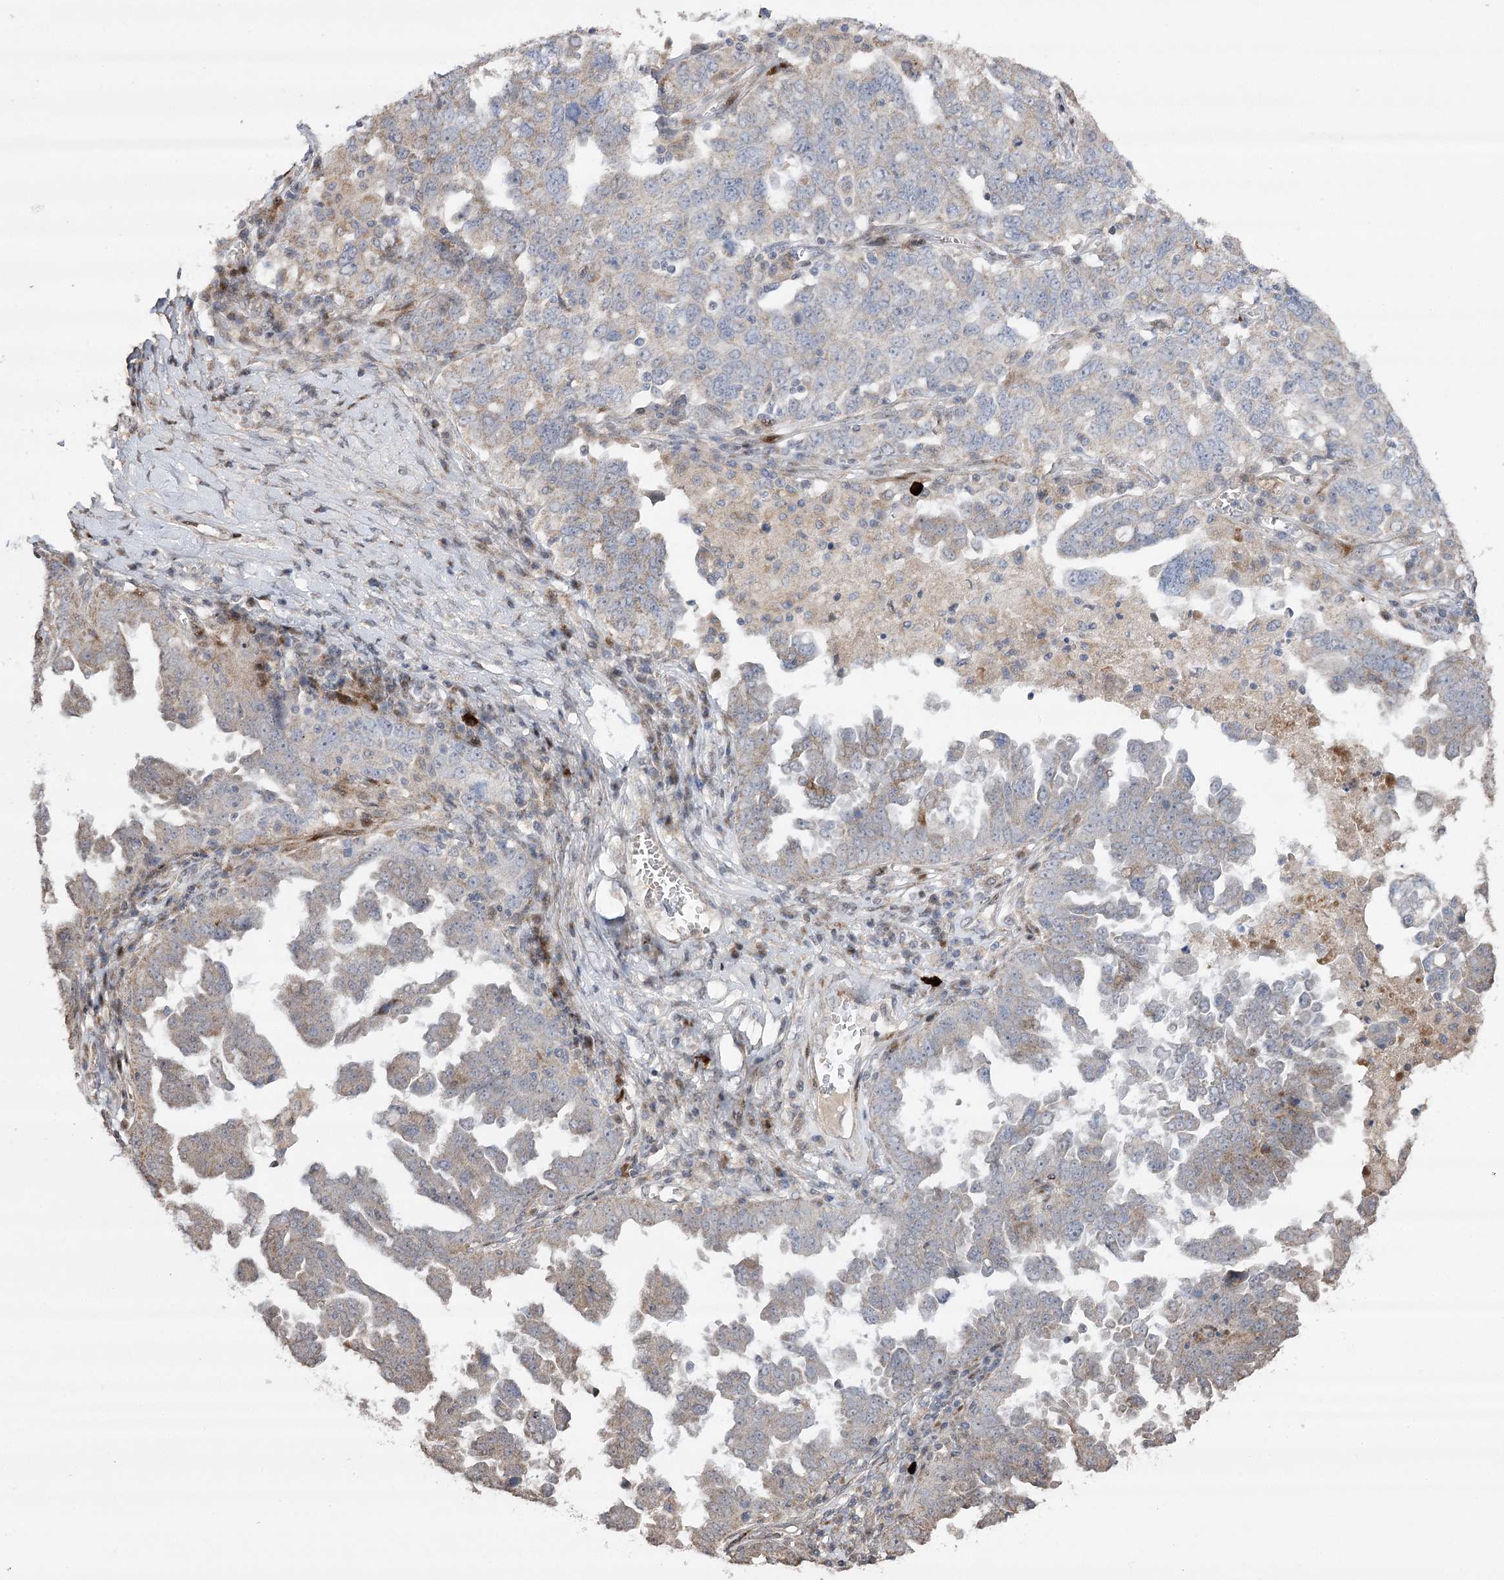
{"staining": {"intensity": "weak", "quantity": "<25%", "location": "cytoplasmic/membranous"}, "tissue": "ovarian cancer", "cell_type": "Tumor cells", "image_type": "cancer", "snomed": [{"axis": "morphology", "description": "Carcinoma, endometroid"}, {"axis": "topography", "description": "Ovary"}], "caption": "Immunohistochemical staining of human ovarian cancer reveals no significant staining in tumor cells.", "gene": "OBSL1", "patient": {"sex": "female", "age": 62}}